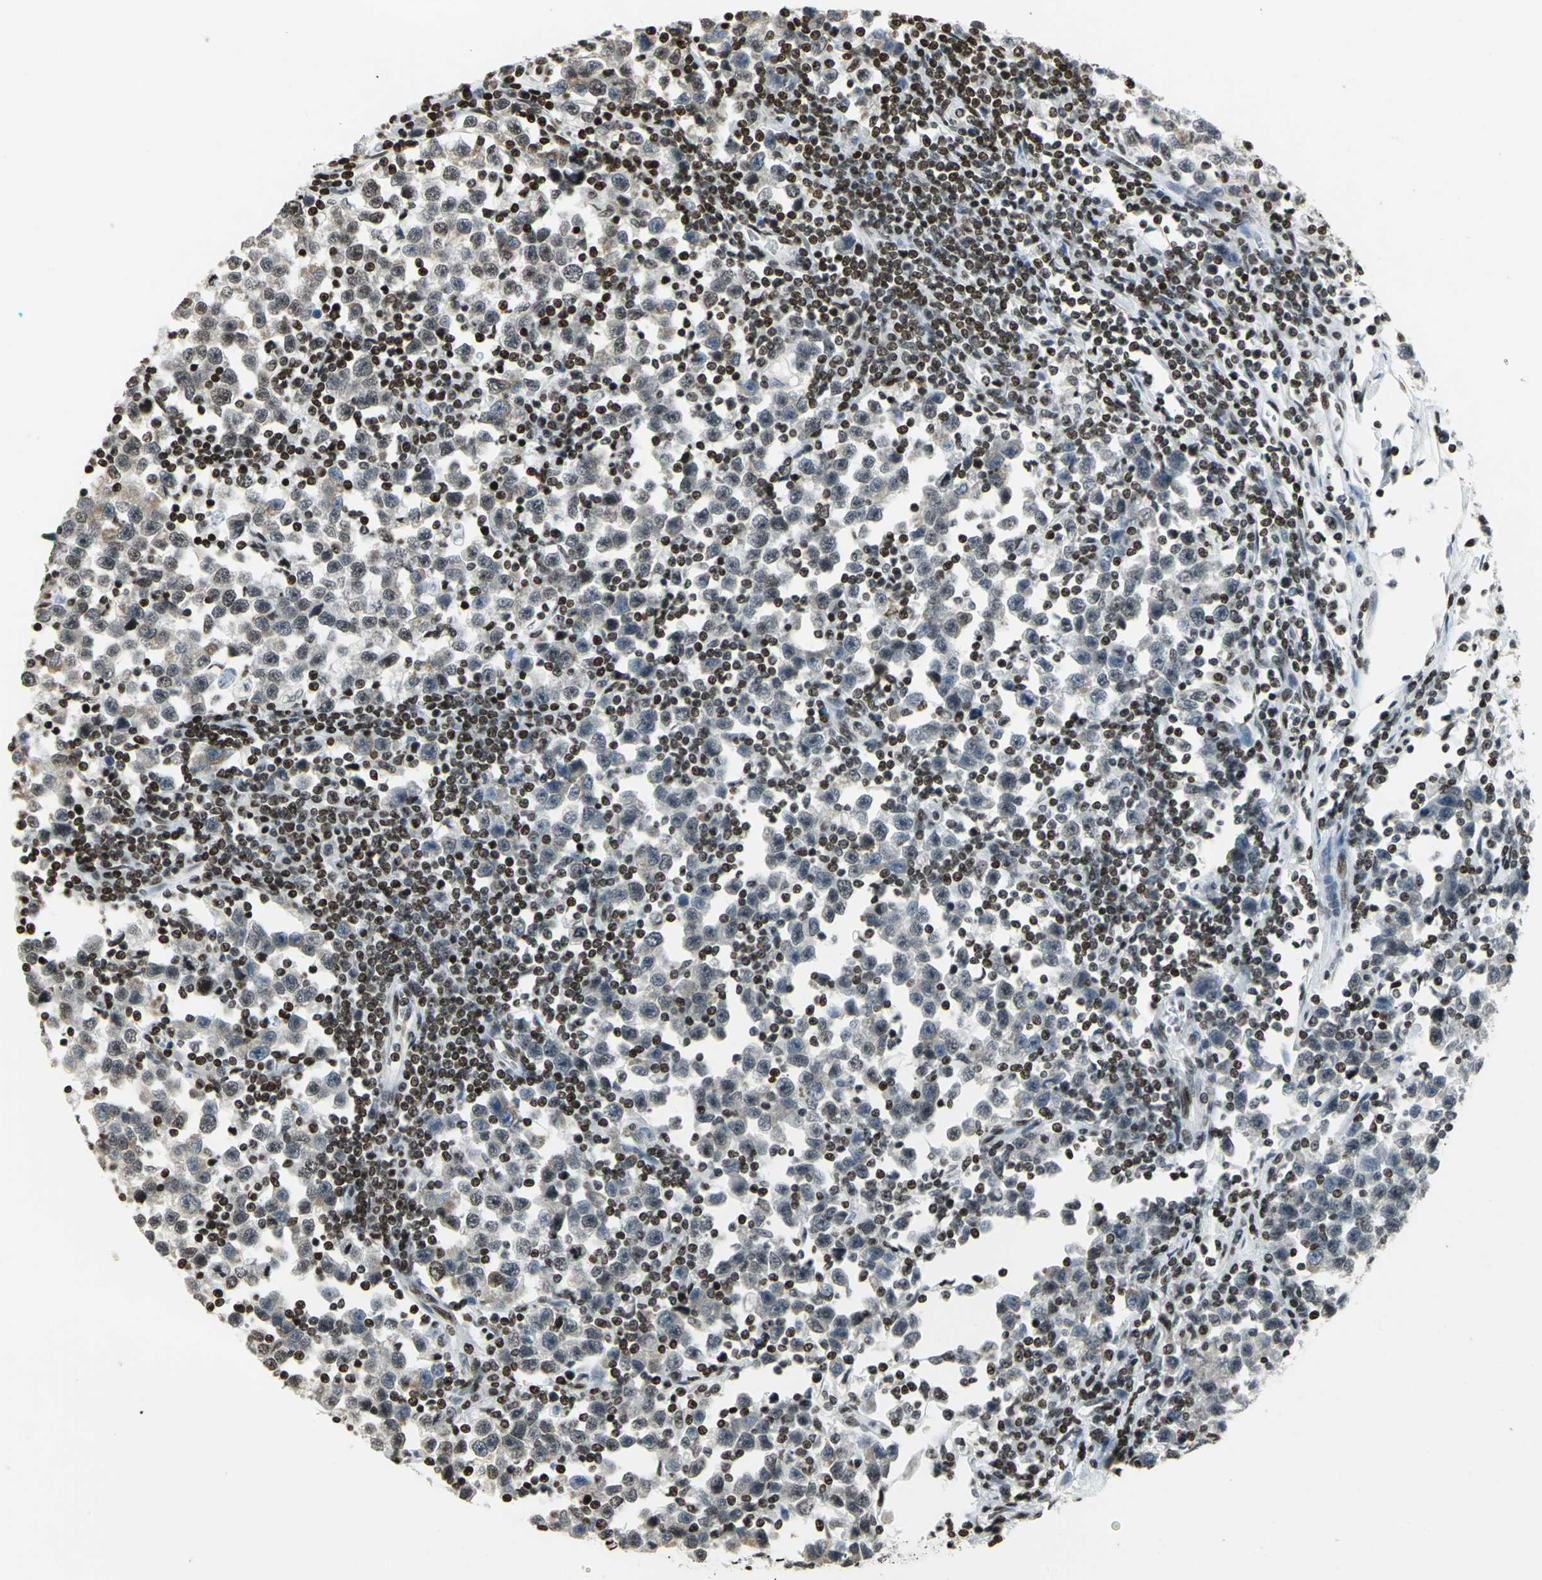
{"staining": {"intensity": "weak", "quantity": "25%-75%", "location": "cytoplasmic/membranous,nuclear"}, "tissue": "testis cancer", "cell_type": "Tumor cells", "image_type": "cancer", "snomed": [{"axis": "morphology", "description": "Seminoma, NOS"}, {"axis": "topography", "description": "Testis"}], "caption": "Testis cancer (seminoma) stained for a protein (brown) shows weak cytoplasmic/membranous and nuclear positive expression in about 25%-75% of tumor cells.", "gene": "HMGB1", "patient": {"sex": "male", "age": 43}}